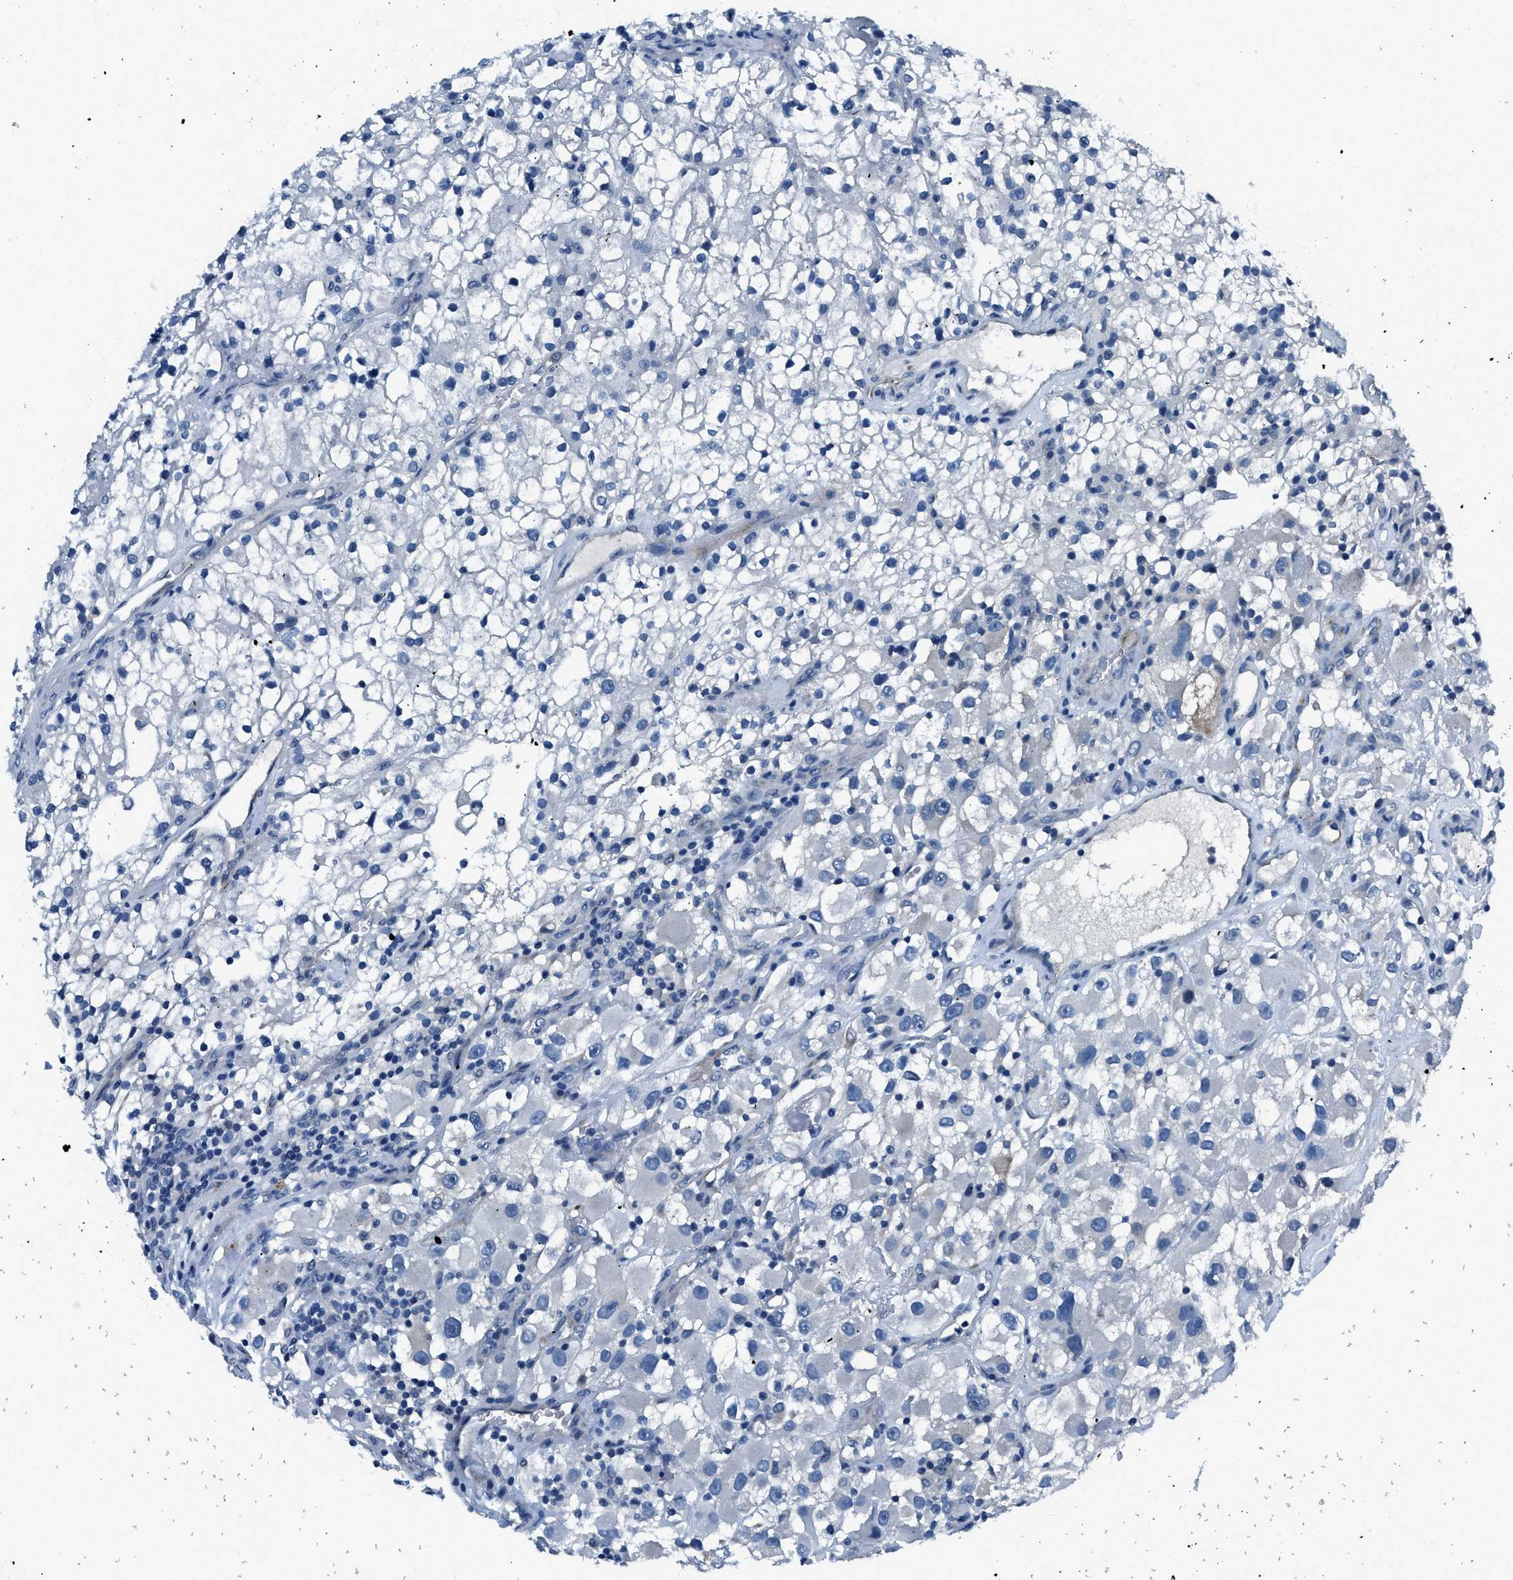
{"staining": {"intensity": "negative", "quantity": "none", "location": "none"}, "tissue": "renal cancer", "cell_type": "Tumor cells", "image_type": "cancer", "snomed": [{"axis": "morphology", "description": "Adenocarcinoma, NOS"}, {"axis": "topography", "description": "Kidney"}], "caption": "DAB immunohistochemical staining of human renal cancer exhibits no significant staining in tumor cells. (DAB (3,3'-diaminobenzidine) IHC, high magnification).", "gene": "GJA3", "patient": {"sex": "female", "age": 52}}